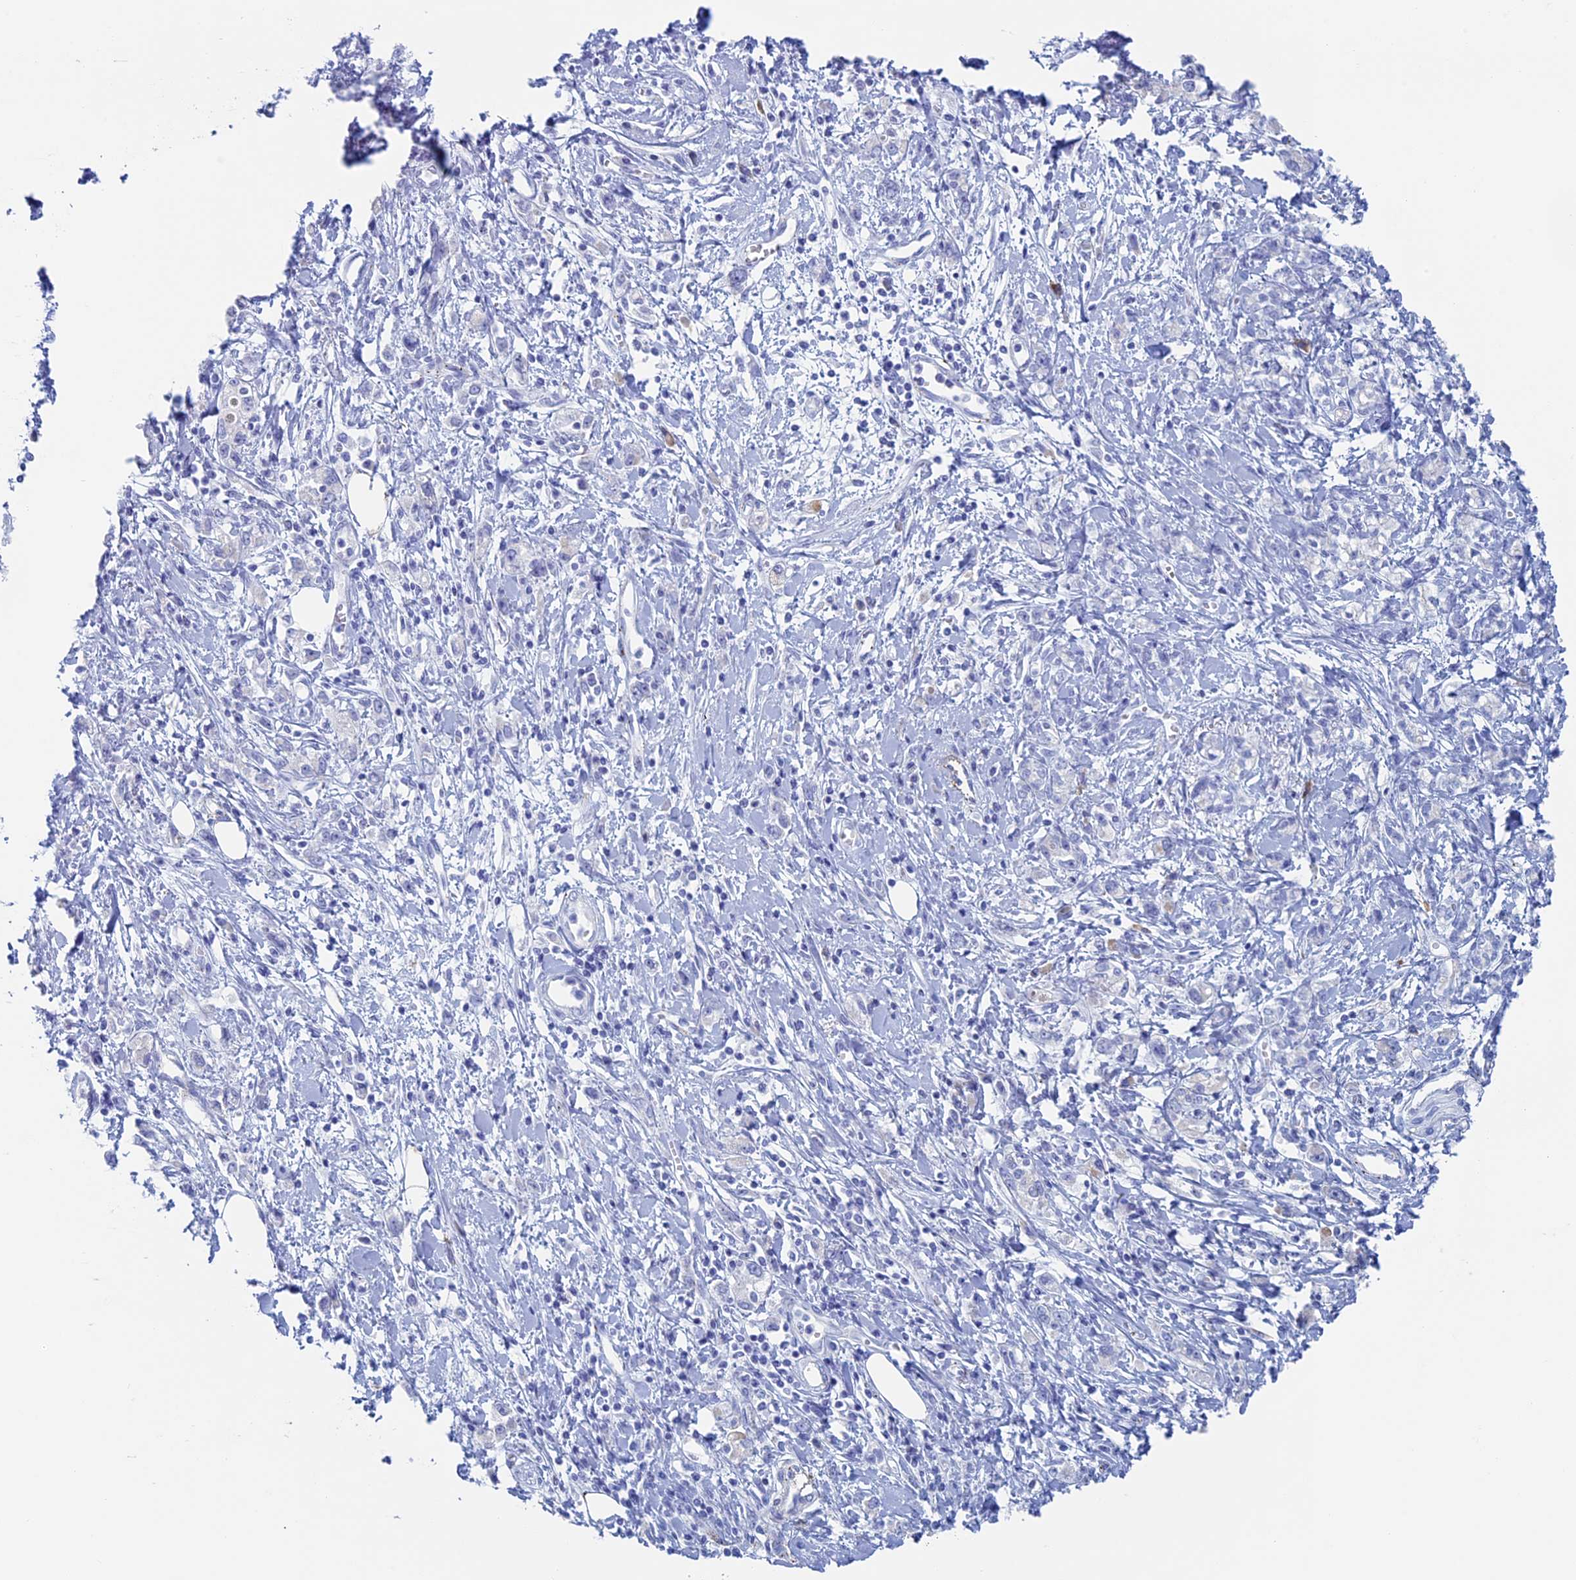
{"staining": {"intensity": "negative", "quantity": "none", "location": "none"}, "tissue": "stomach cancer", "cell_type": "Tumor cells", "image_type": "cancer", "snomed": [{"axis": "morphology", "description": "Adenocarcinoma, NOS"}, {"axis": "topography", "description": "Stomach"}], "caption": "This image is of stomach cancer (adenocarcinoma) stained with immunohistochemistry (IHC) to label a protein in brown with the nuclei are counter-stained blue. There is no staining in tumor cells.", "gene": "MAGEB6", "patient": {"sex": "female", "age": 76}}